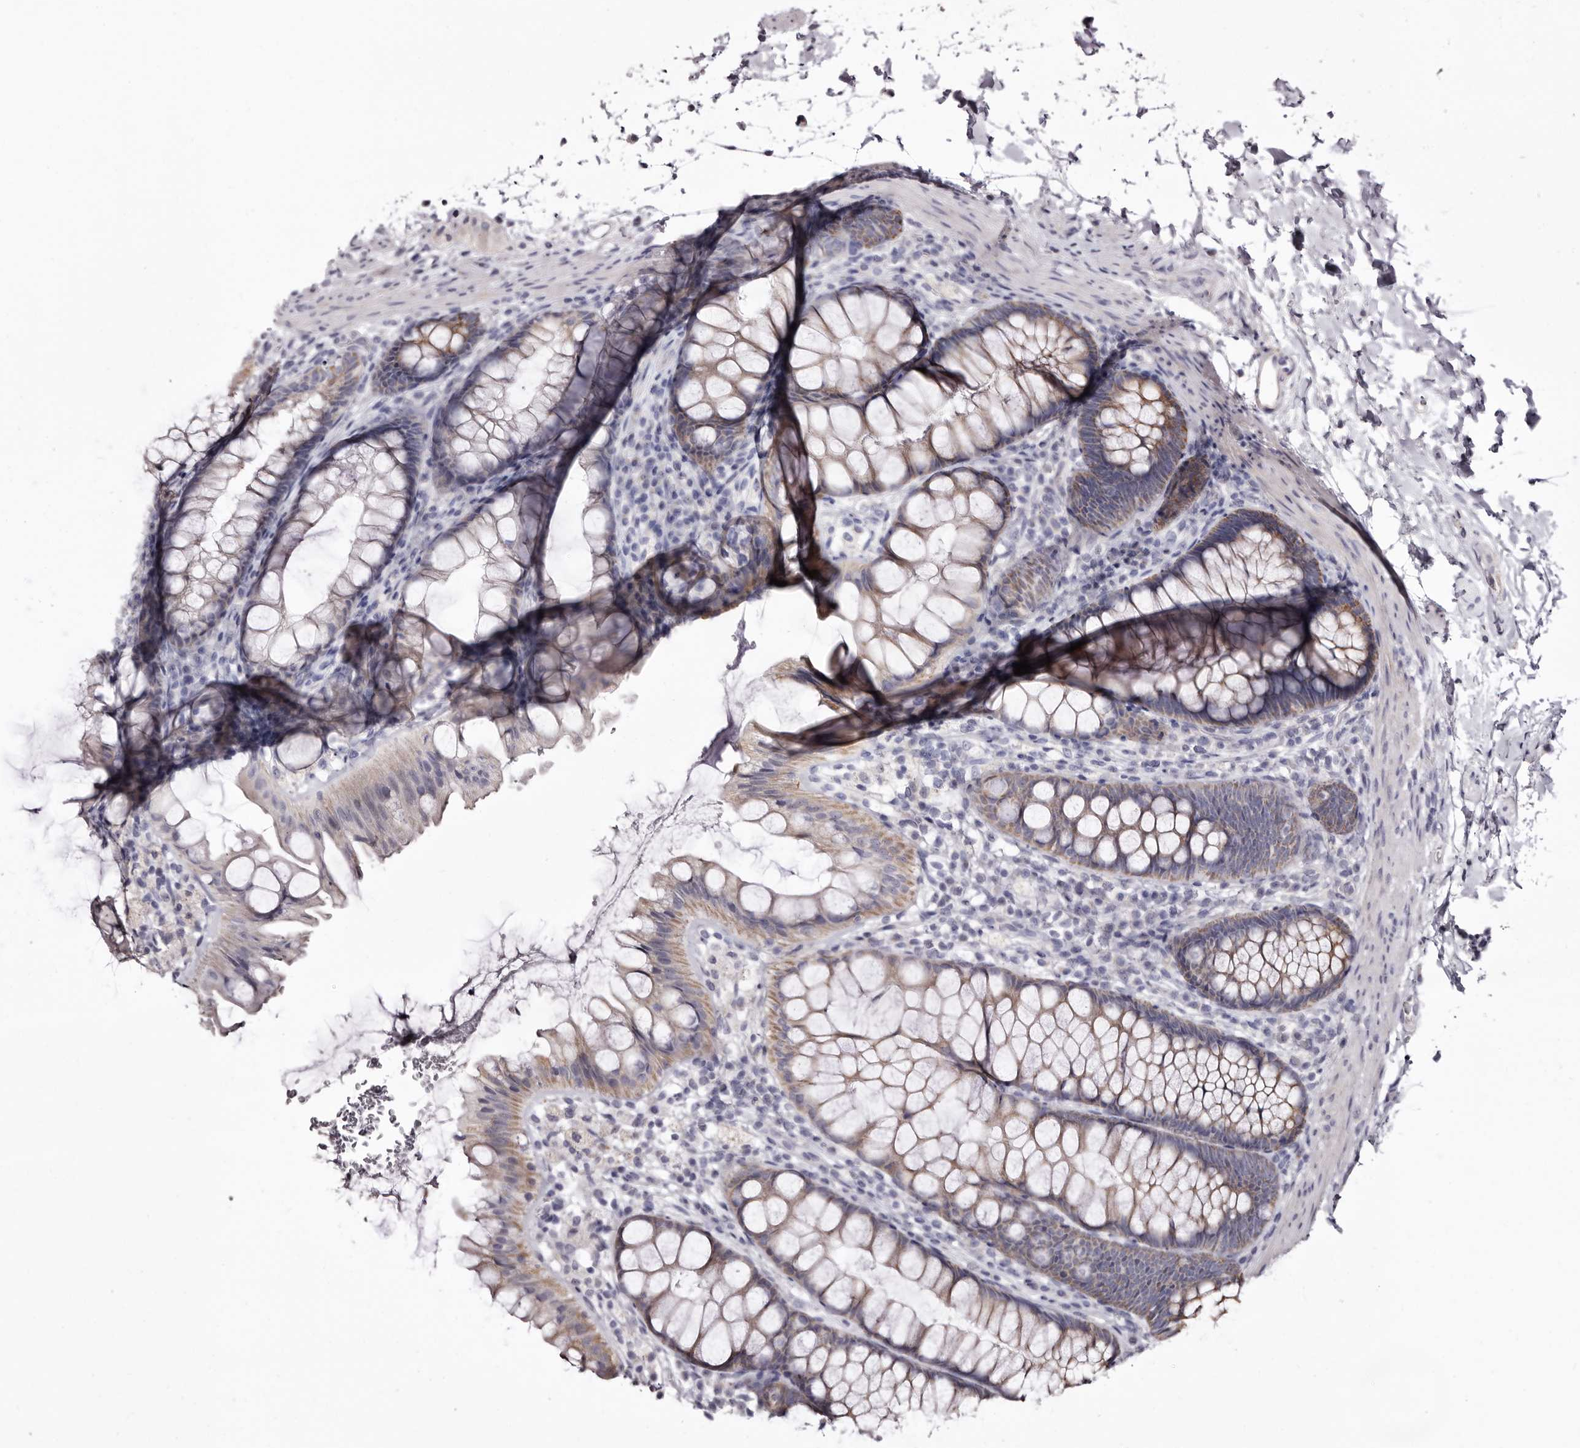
{"staining": {"intensity": "negative", "quantity": "none", "location": "none"}, "tissue": "colon", "cell_type": "Endothelial cells", "image_type": "normal", "snomed": [{"axis": "morphology", "description": "Normal tissue, NOS"}, {"axis": "topography", "description": "Colon"}], "caption": "An immunohistochemistry (IHC) image of normal colon is shown. There is no staining in endothelial cells of colon.", "gene": "CASQ1", "patient": {"sex": "female", "age": 62}}